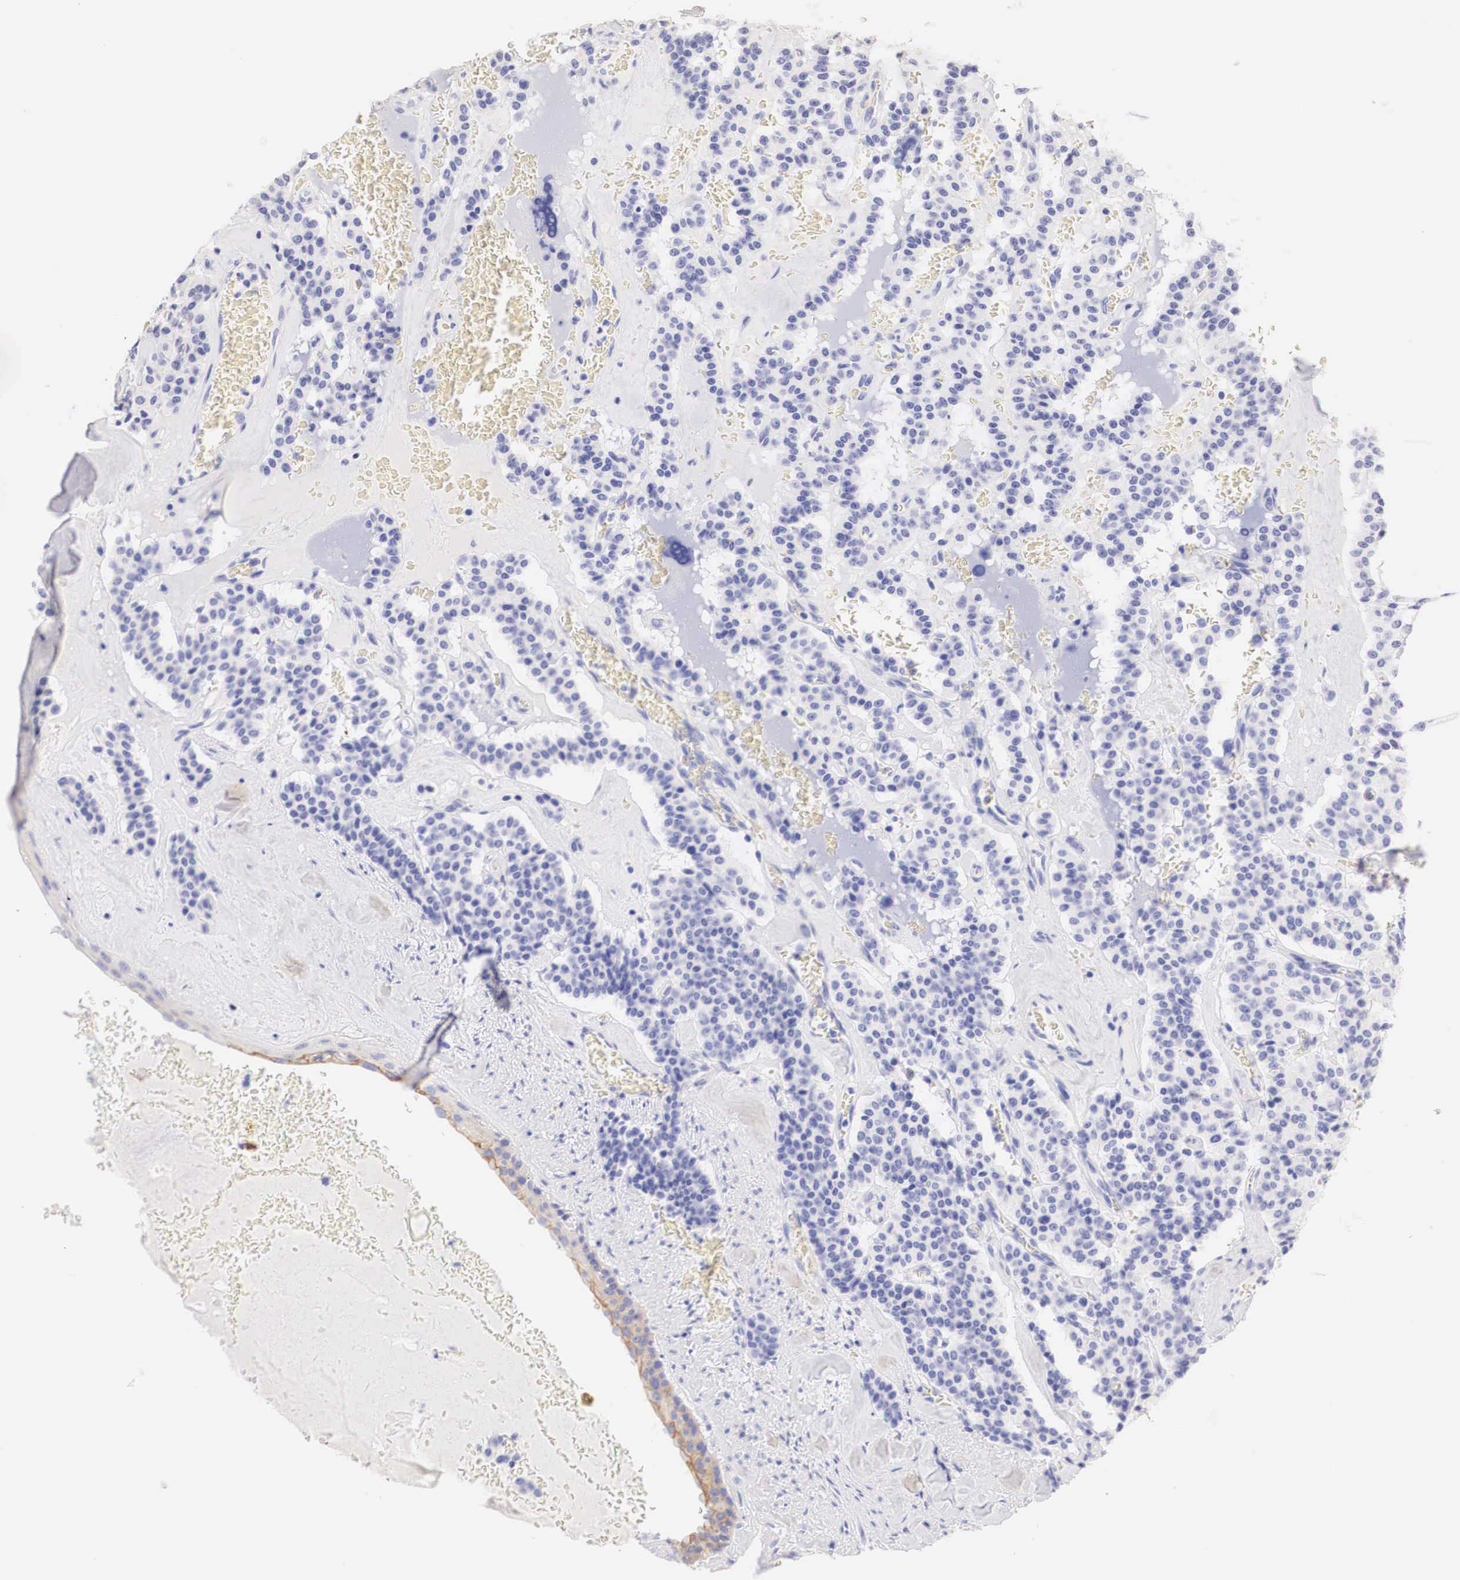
{"staining": {"intensity": "negative", "quantity": "none", "location": "none"}, "tissue": "carcinoid", "cell_type": "Tumor cells", "image_type": "cancer", "snomed": [{"axis": "morphology", "description": "Carcinoid, malignant, NOS"}, {"axis": "topography", "description": "Bronchus"}], "caption": "Carcinoid (malignant) was stained to show a protein in brown. There is no significant expression in tumor cells.", "gene": "ERBB2", "patient": {"sex": "male", "age": 55}}